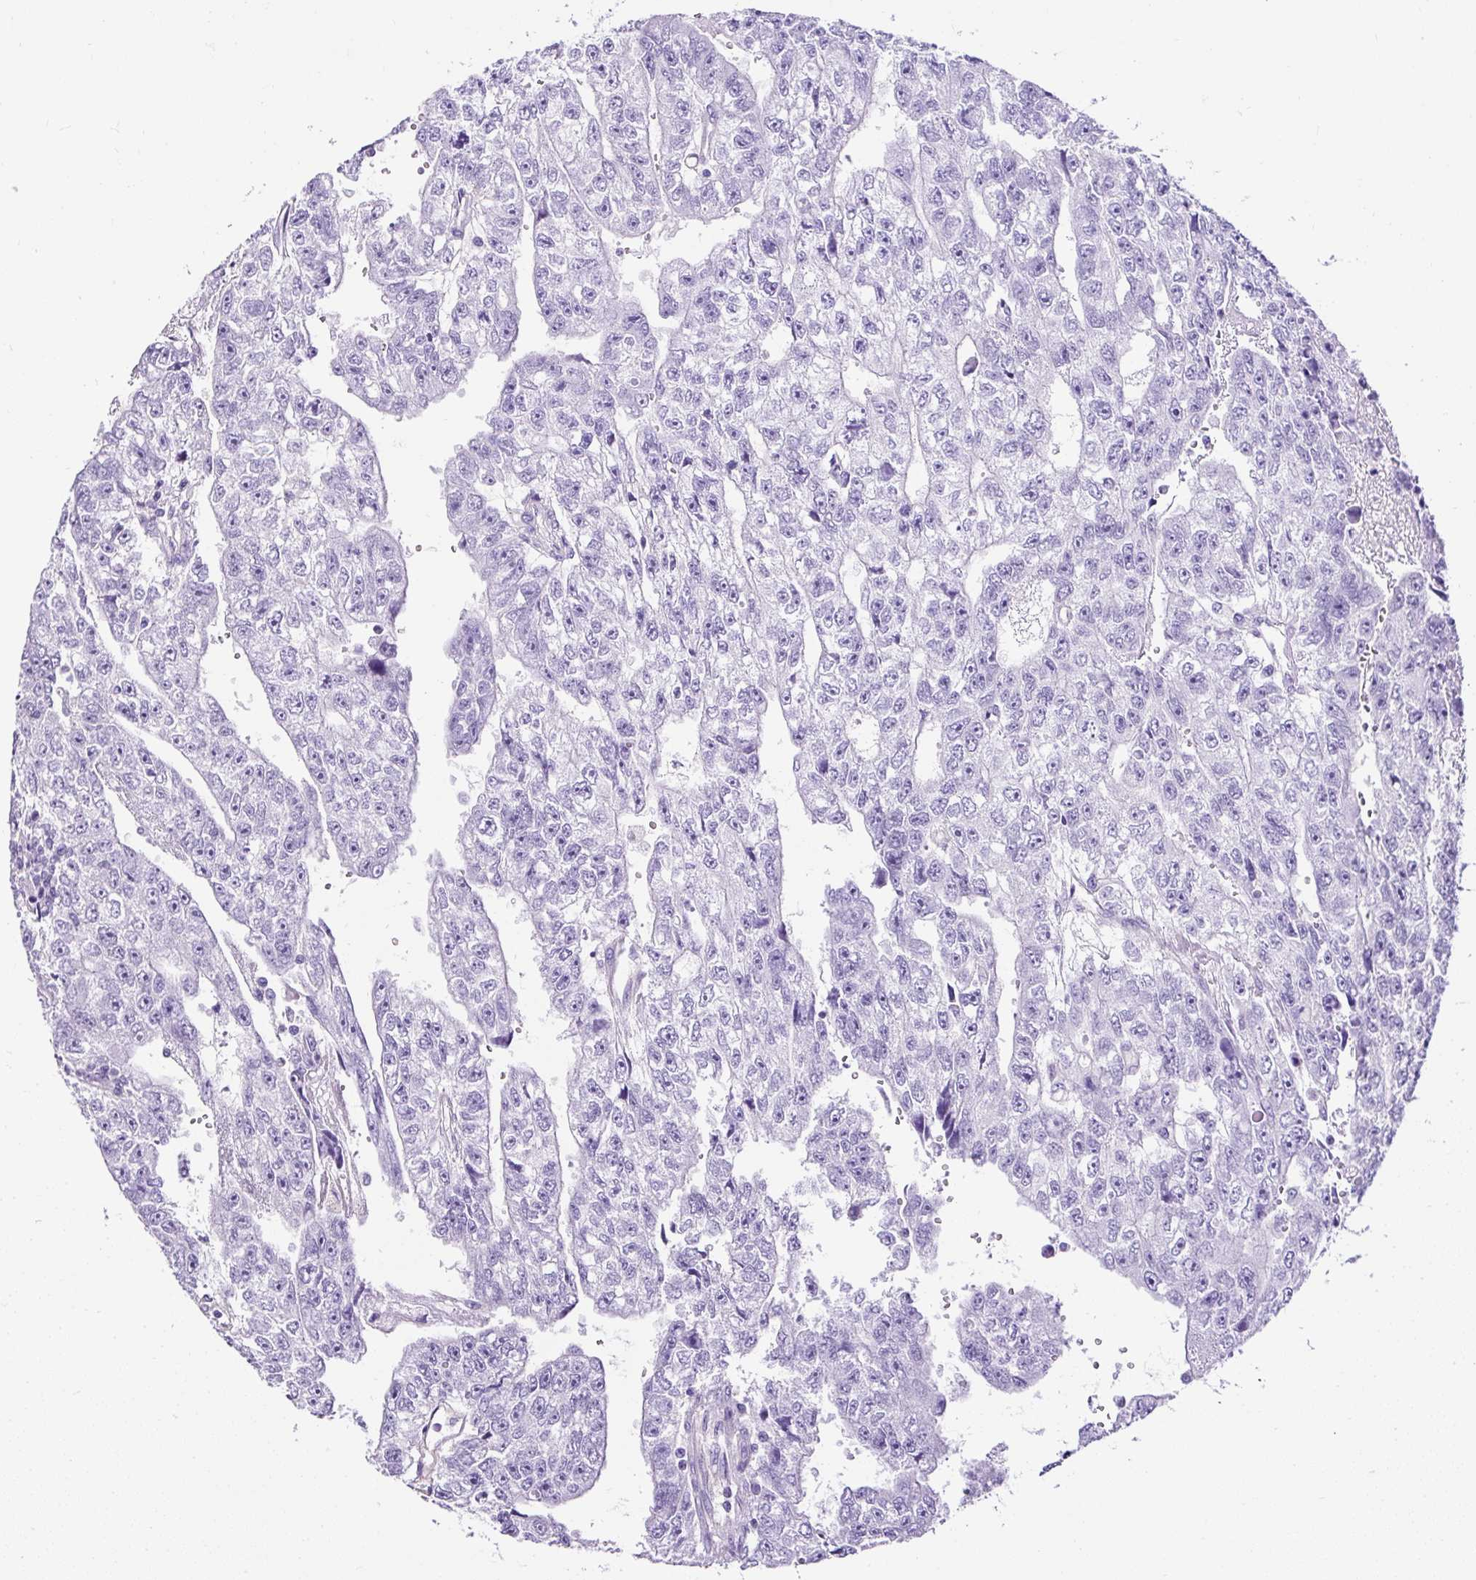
{"staining": {"intensity": "negative", "quantity": "none", "location": "none"}, "tissue": "testis cancer", "cell_type": "Tumor cells", "image_type": "cancer", "snomed": [{"axis": "morphology", "description": "Carcinoma, Embryonal, NOS"}, {"axis": "topography", "description": "Testis"}], "caption": "An image of embryonal carcinoma (testis) stained for a protein shows no brown staining in tumor cells. (Brightfield microscopy of DAB immunohistochemistry (IHC) at high magnification).", "gene": "PDIA2", "patient": {"sex": "male", "age": 20}}